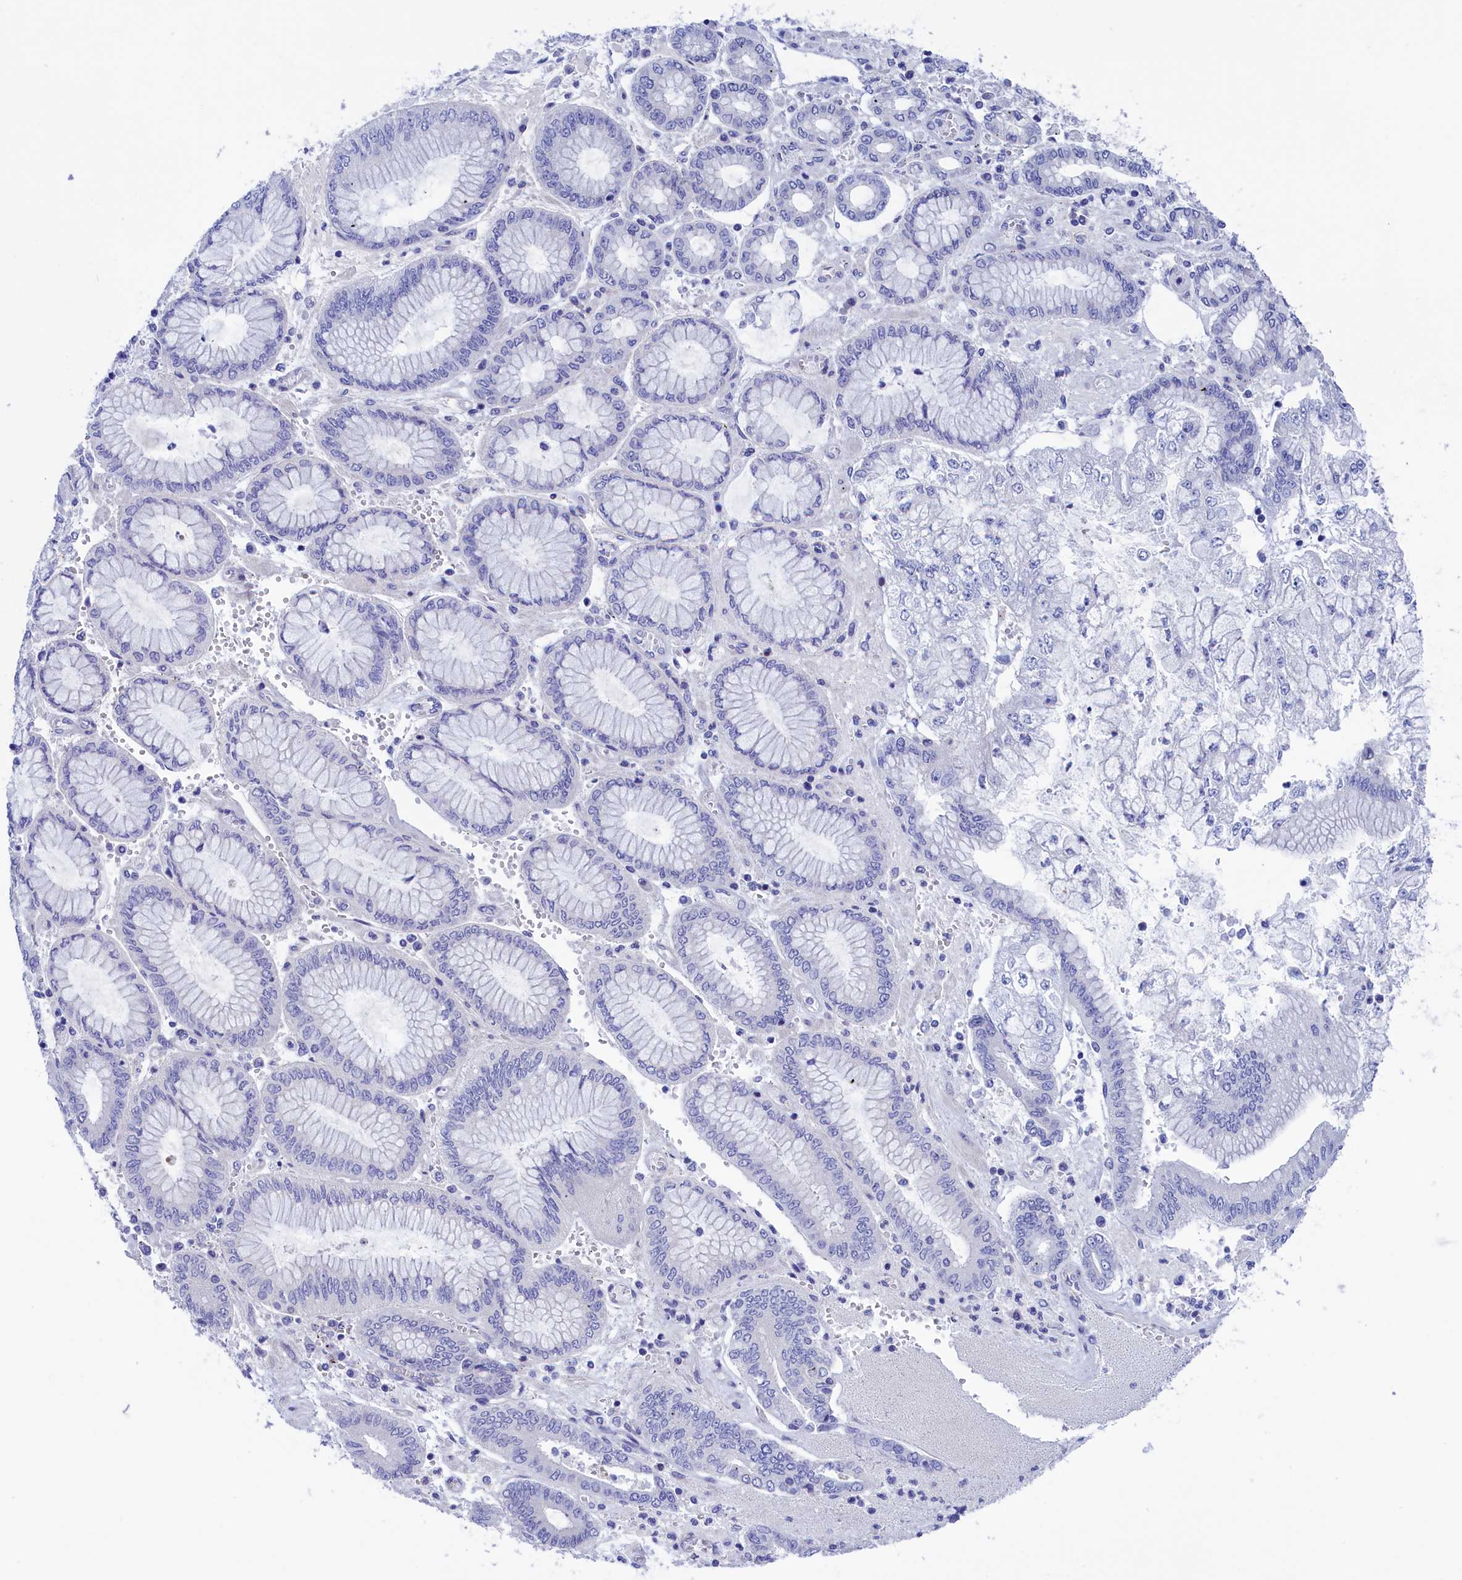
{"staining": {"intensity": "negative", "quantity": "none", "location": "none"}, "tissue": "stomach cancer", "cell_type": "Tumor cells", "image_type": "cancer", "snomed": [{"axis": "morphology", "description": "Adenocarcinoma, NOS"}, {"axis": "topography", "description": "Stomach"}], "caption": "Immunohistochemical staining of human stomach cancer (adenocarcinoma) displays no significant staining in tumor cells. (Brightfield microscopy of DAB (3,3'-diaminobenzidine) immunohistochemistry (IHC) at high magnification).", "gene": "VPS35L", "patient": {"sex": "male", "age": 76}}